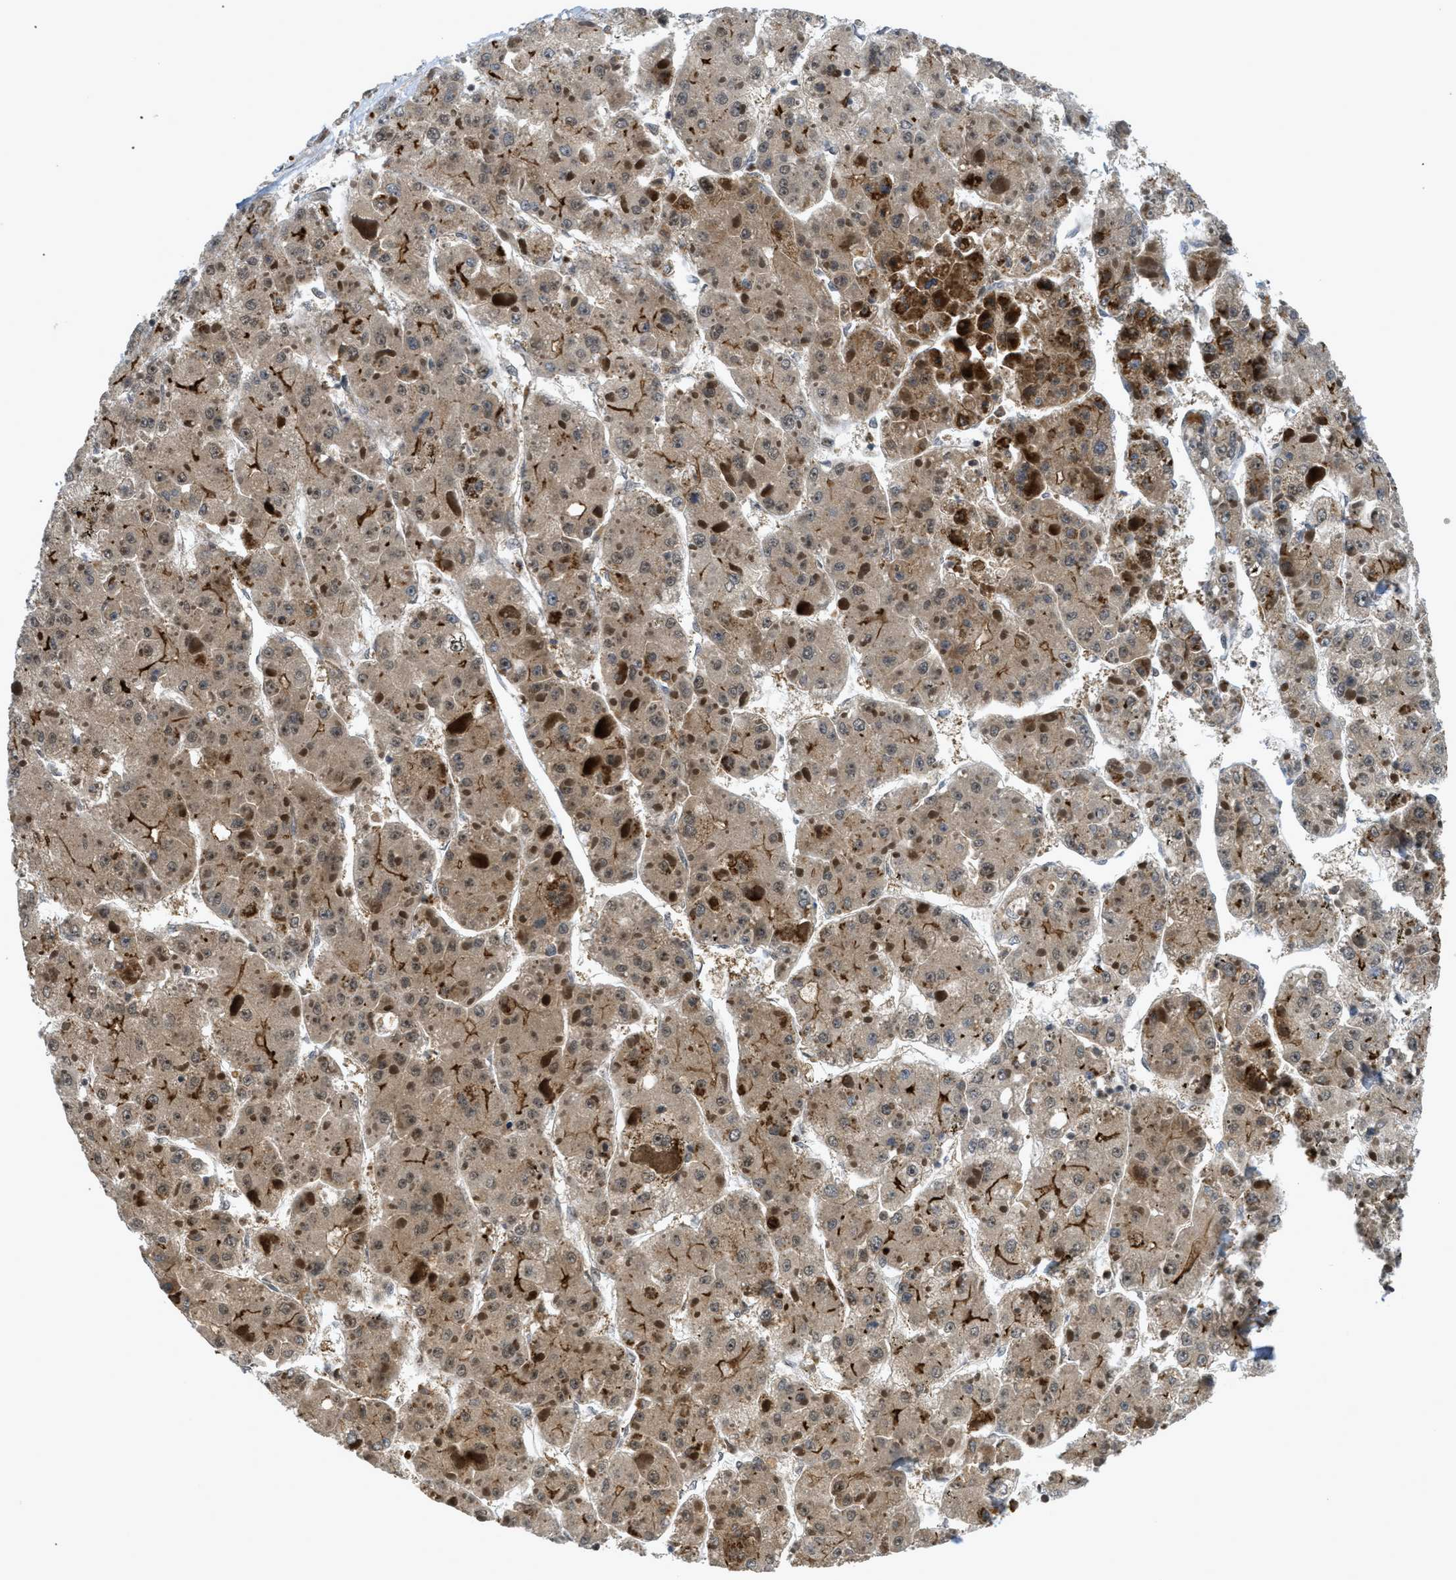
{"staining": {"intensity": "weak", "quantity": ">75%", "location": "cytoplasmic/membranous,nuclear"}, "tissue": "liver cancer", "cell_type": "Tumor cells", "image_type": "cancer", "snomed": [{"axis": "morphology", "description": "Carcinoma, Hepatocellular, NOS"}, {"axis": "topography", "description": "Liver"}], "caption": "Hepatocellular carcinoma (liver) stained for a protein demonstrates weak cytoplasmic/membranous and nuclear positivity in tumor cells.", "gene": "DNAJC28", "patient": {"sex": "female", "age": 73}}